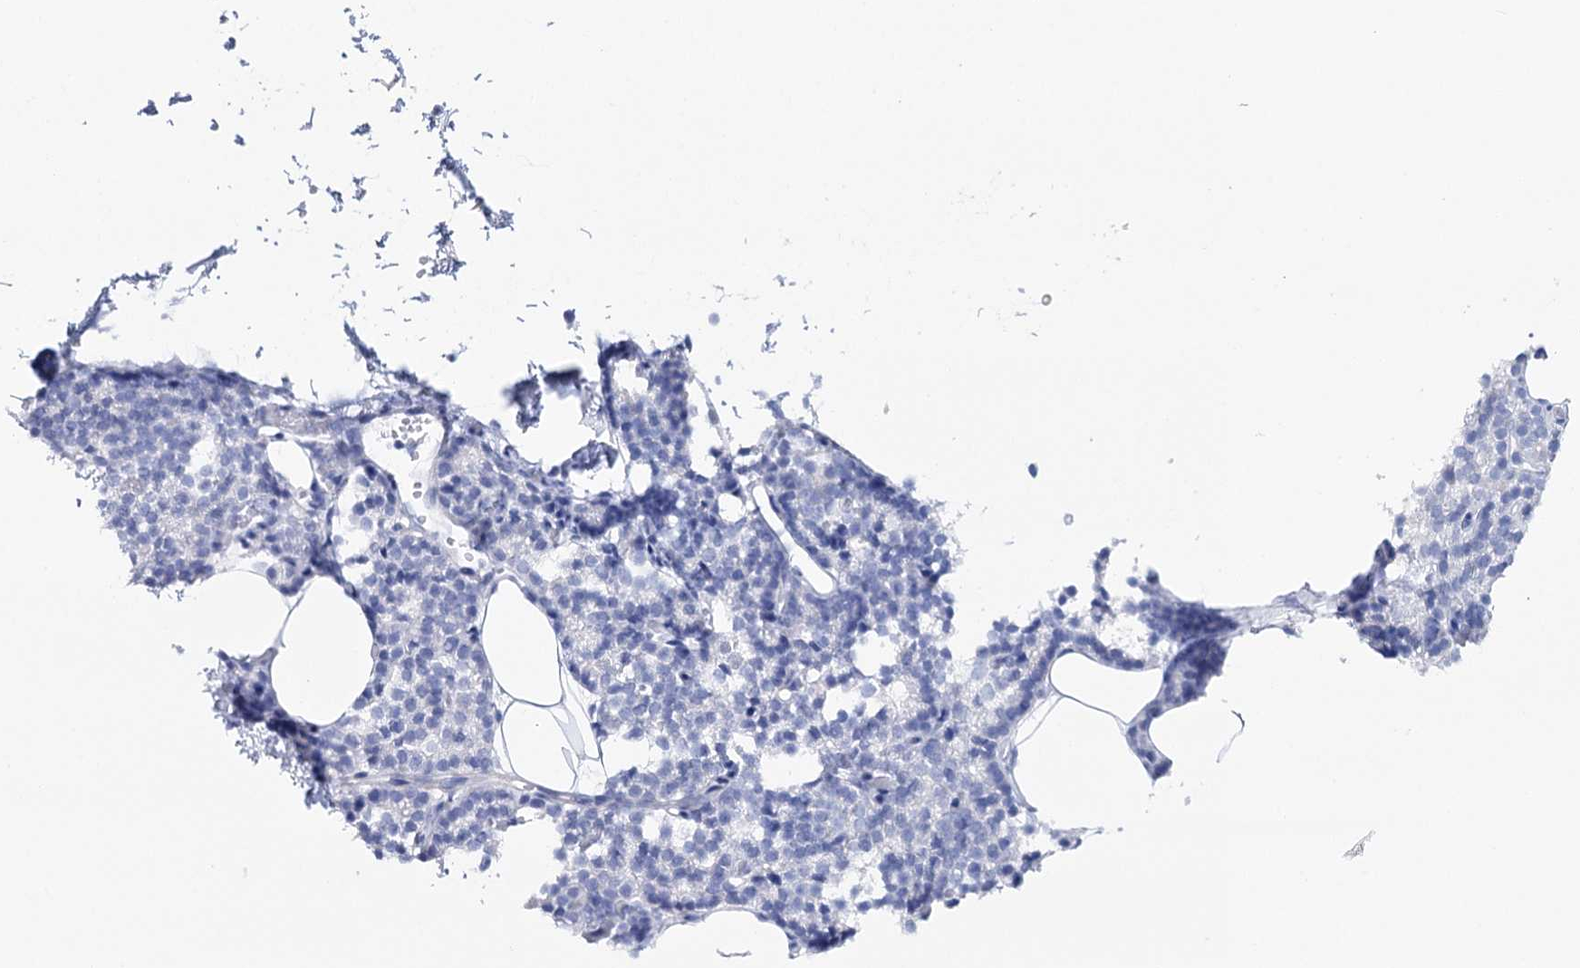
{"staining": {"intensity": "negative", "quantity": "none", "location": "none"}, "tissue": "parathyroid gland", "cell_type": "Glandular cells", "image_type": "normal", "snomed": [{"axis": "morphology", "description": "Normal tissue, NOS"}, {"axis": "topography", "description": "Parathyroid gland"}], "caption": "An IHC photomicrograph of normal parathyroid gland is shown. There is no staining in glandular cells of parathyroid gland. (IHC, brightfield microscopy, high magnification).", "gene": "CSN3", "patient": {"sex": "male", "age": 58}}